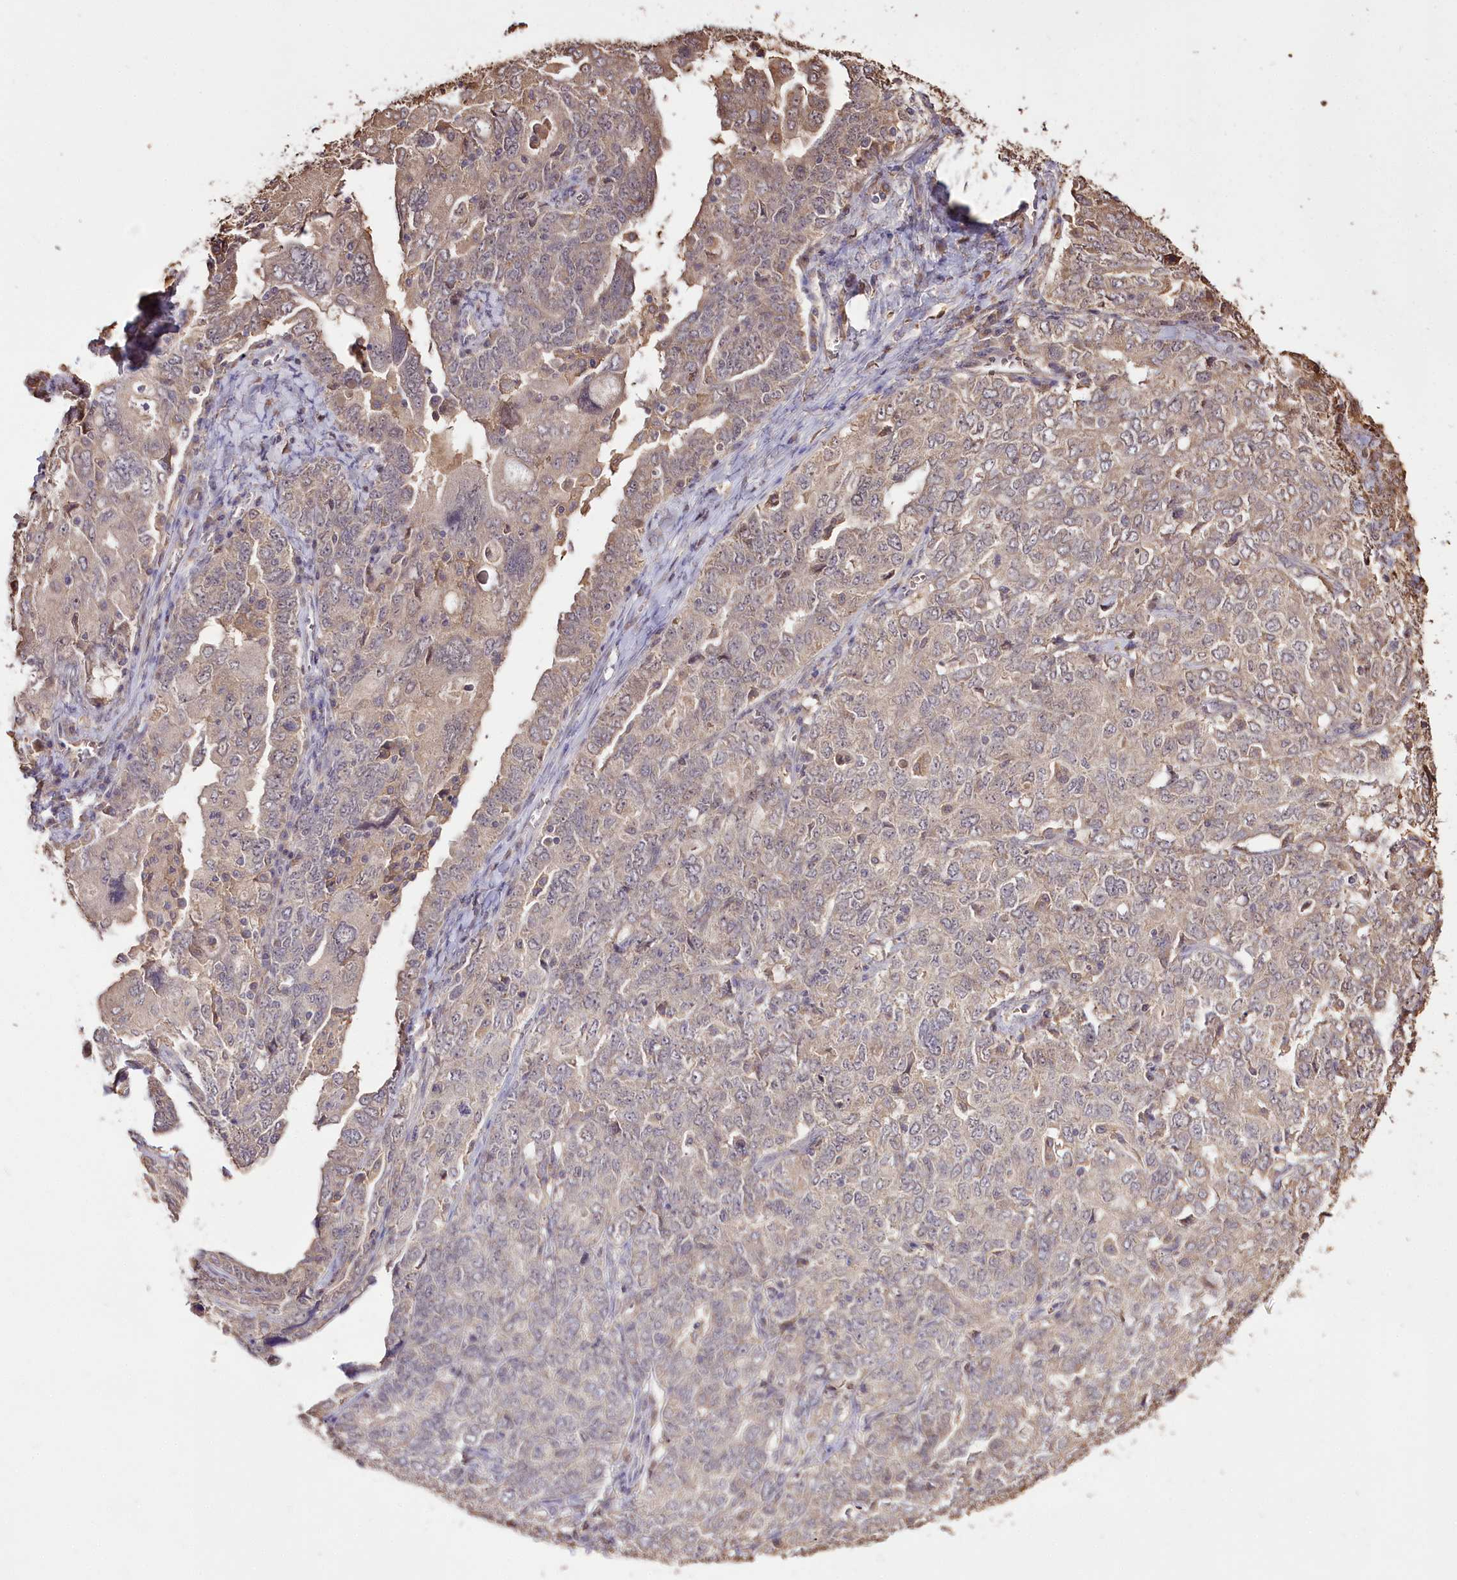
{"staining": {"intensity": "weak", "quantity": "25%-75%", "location": "cytoplasmic/membranous"}, "tissue": "ovarian cancer", "cell_type": "Tumor cells", "image_type": "cancer", "snomed": [{"axis": "morphology", "description": "Carcinoma, endometroid"}, {"axis": "topography", "description": "Ovary"}], "caption": "Immunohistochemistry (IHC) of human ovarian cancer exhibits low levels of weak cytoplasmic/membranous expression in approximately 25%-75% of tumor cells. (DAB (3,3'-diaminobenzidine) IHC with brightfield microscopy, high magnification).", "gene": "R3HDM2", "patient": {"sex": "female", "age": 62}}